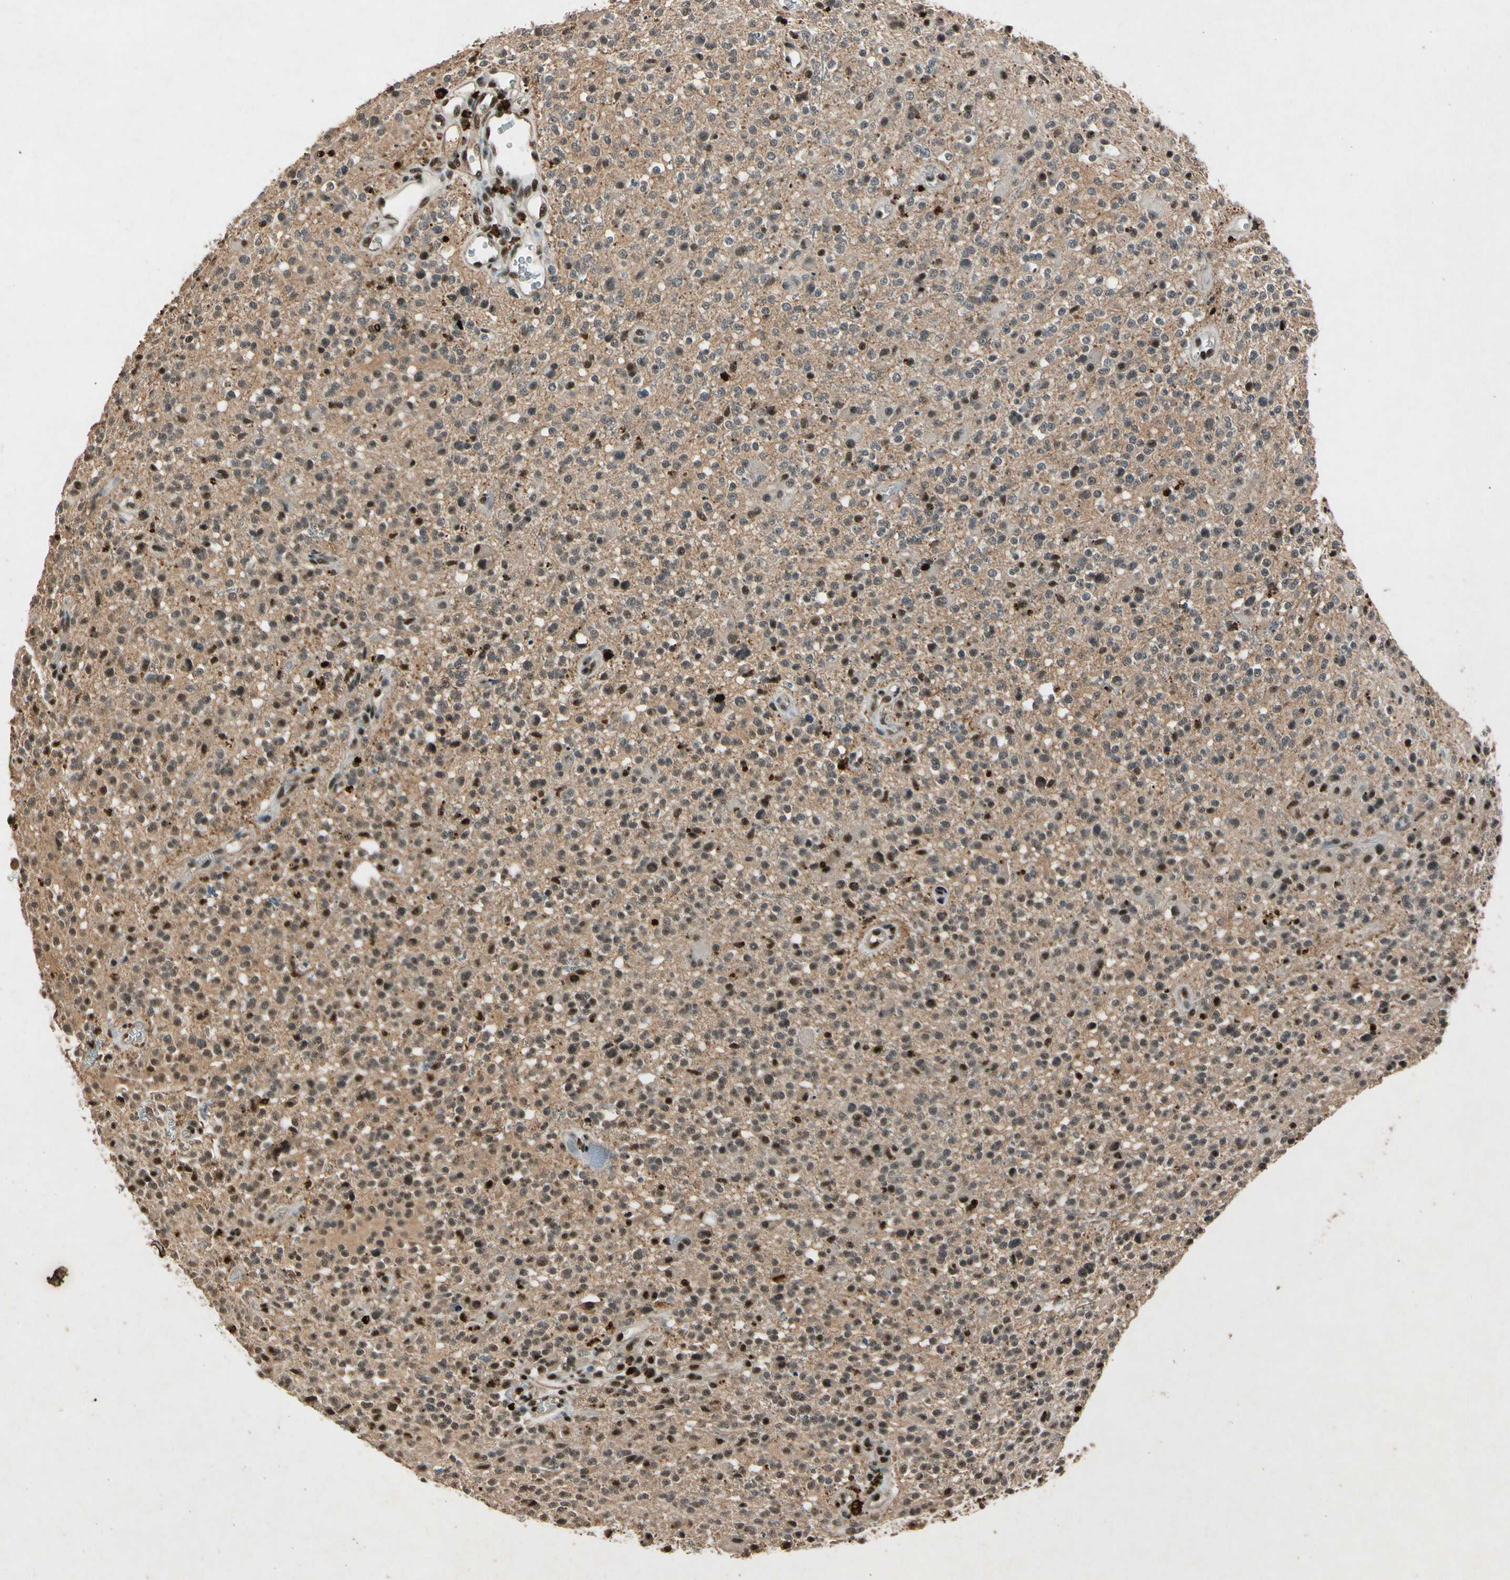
{"staining": {"intensity": "moderate", "quantity": "25%-75%", "location": "cytoplasmic/membranous,nuclear"}, "tissue": "glioma", "cell_type": "Tumor cells", "image_type": "cancer", "snomed": [{"axis": "morphology", "description": "Glioma, malignant, High grade"}, {"axis": "topography", "description": "Brain"}], "caption": "A high-resolution image shows IHC staining of glioma, which demonstrates moderate cytoplasmic/membranous and nuclear staining in approximately 25%-75% of tumor cells.", "gene": "PML", "patient": {"sex": "male", "age": 48}}